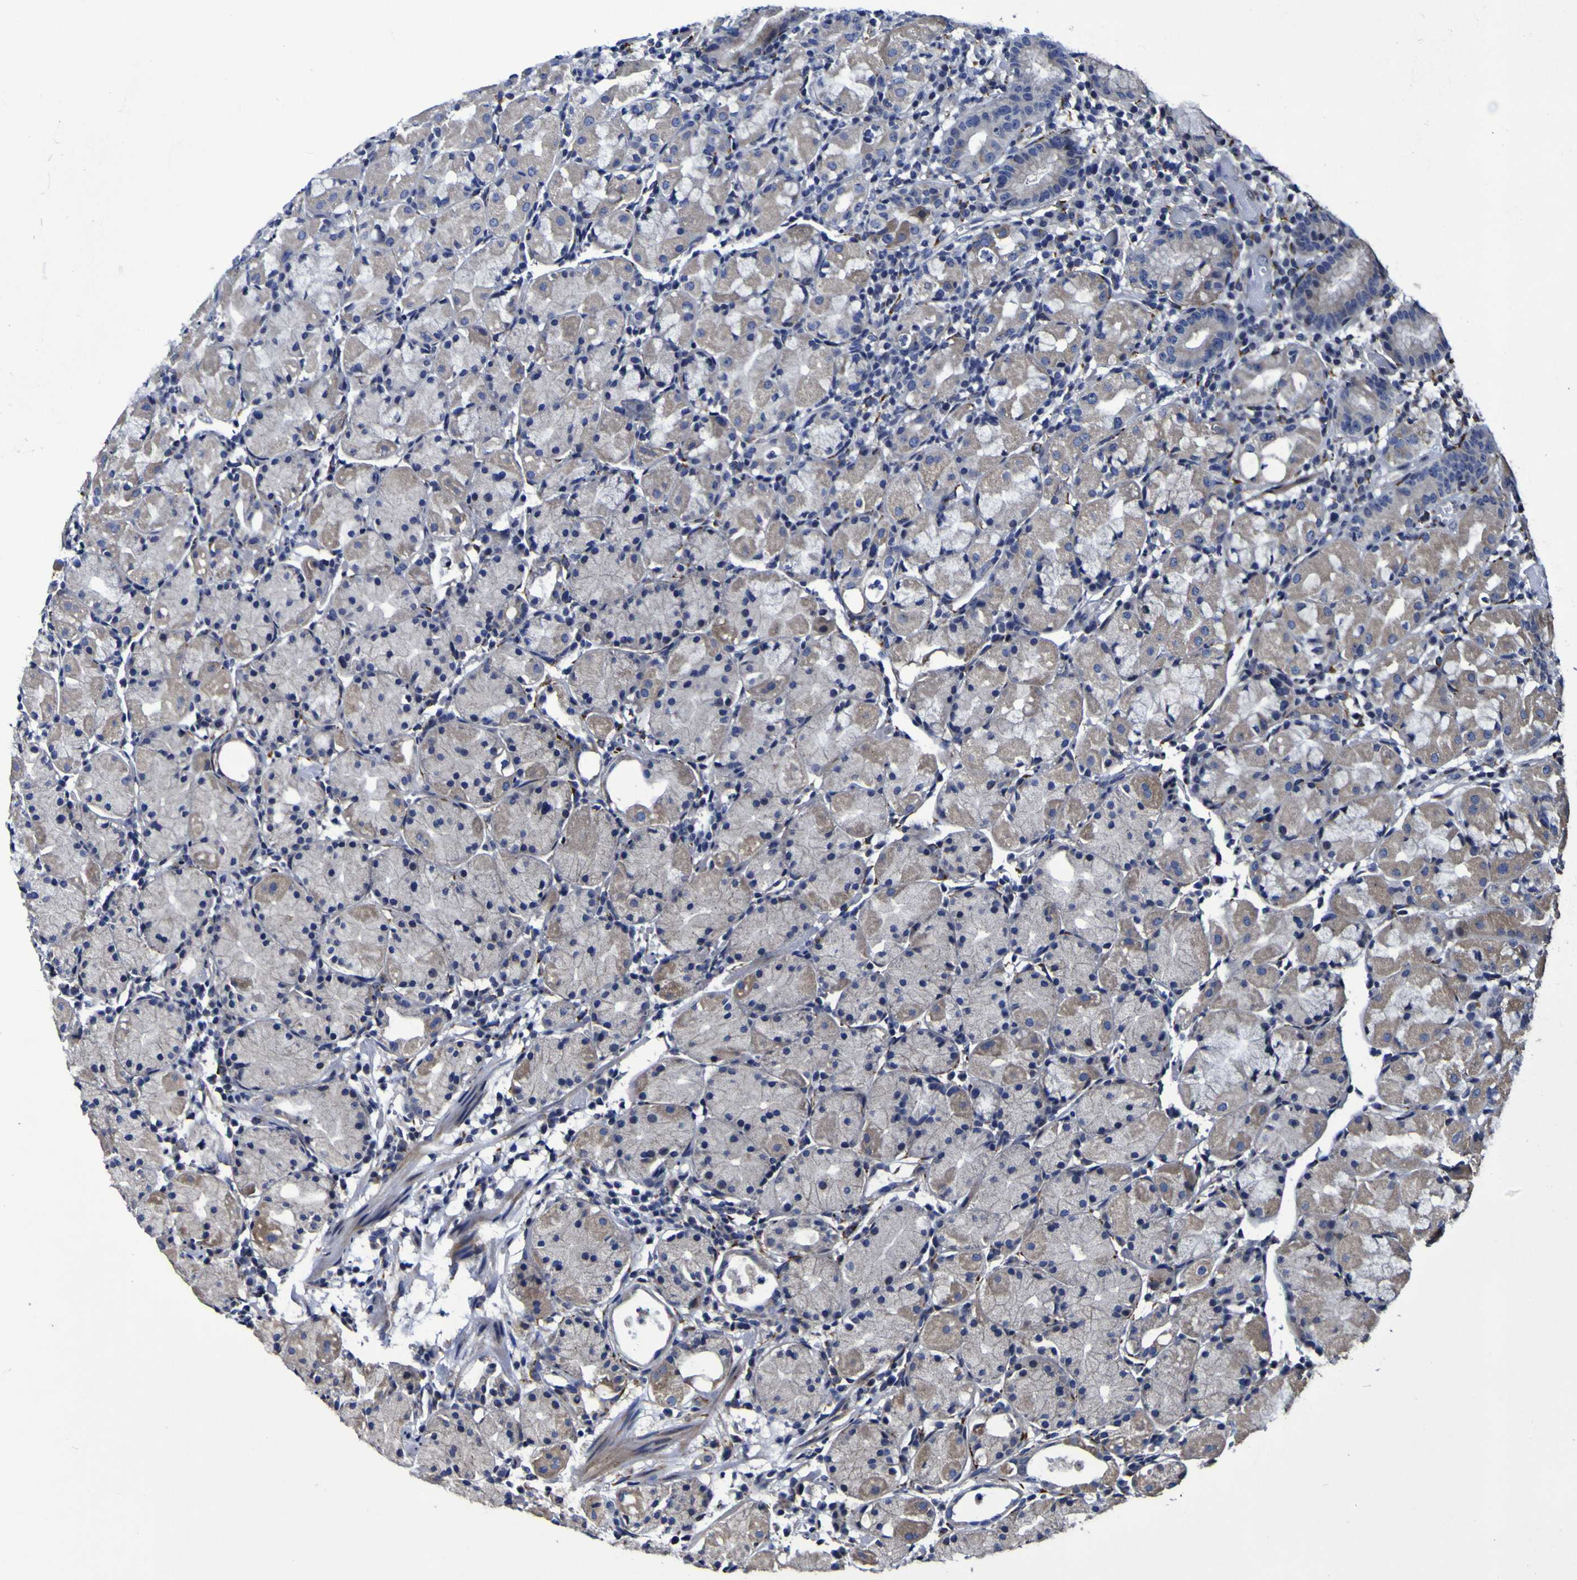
{"staining": {"intensity": "weak", "quantity": "25%-75%", "location": "cytoplasmic/membranous"}, "tissue": "stomach", "cell_type": "Glandular cells", "image_type": "normal", "snomed": [{"axis": "morphology", "description": "Normal tissue, NOS"}, {"axis": "topography", "description": "Stomach"}, {"axis": "topography", "description": "Stomach, lower"}], "caption": "The image displays immunohistochemical staining of normal stomach. There is weak cytoplasmic/membranous staining is seen in about 25%-75% of glandular cells. The protein is shown in brown color, while the nuclei are stained blue.", "gene": "P3H1", "patient": {"sex": "female", "age": 75}}